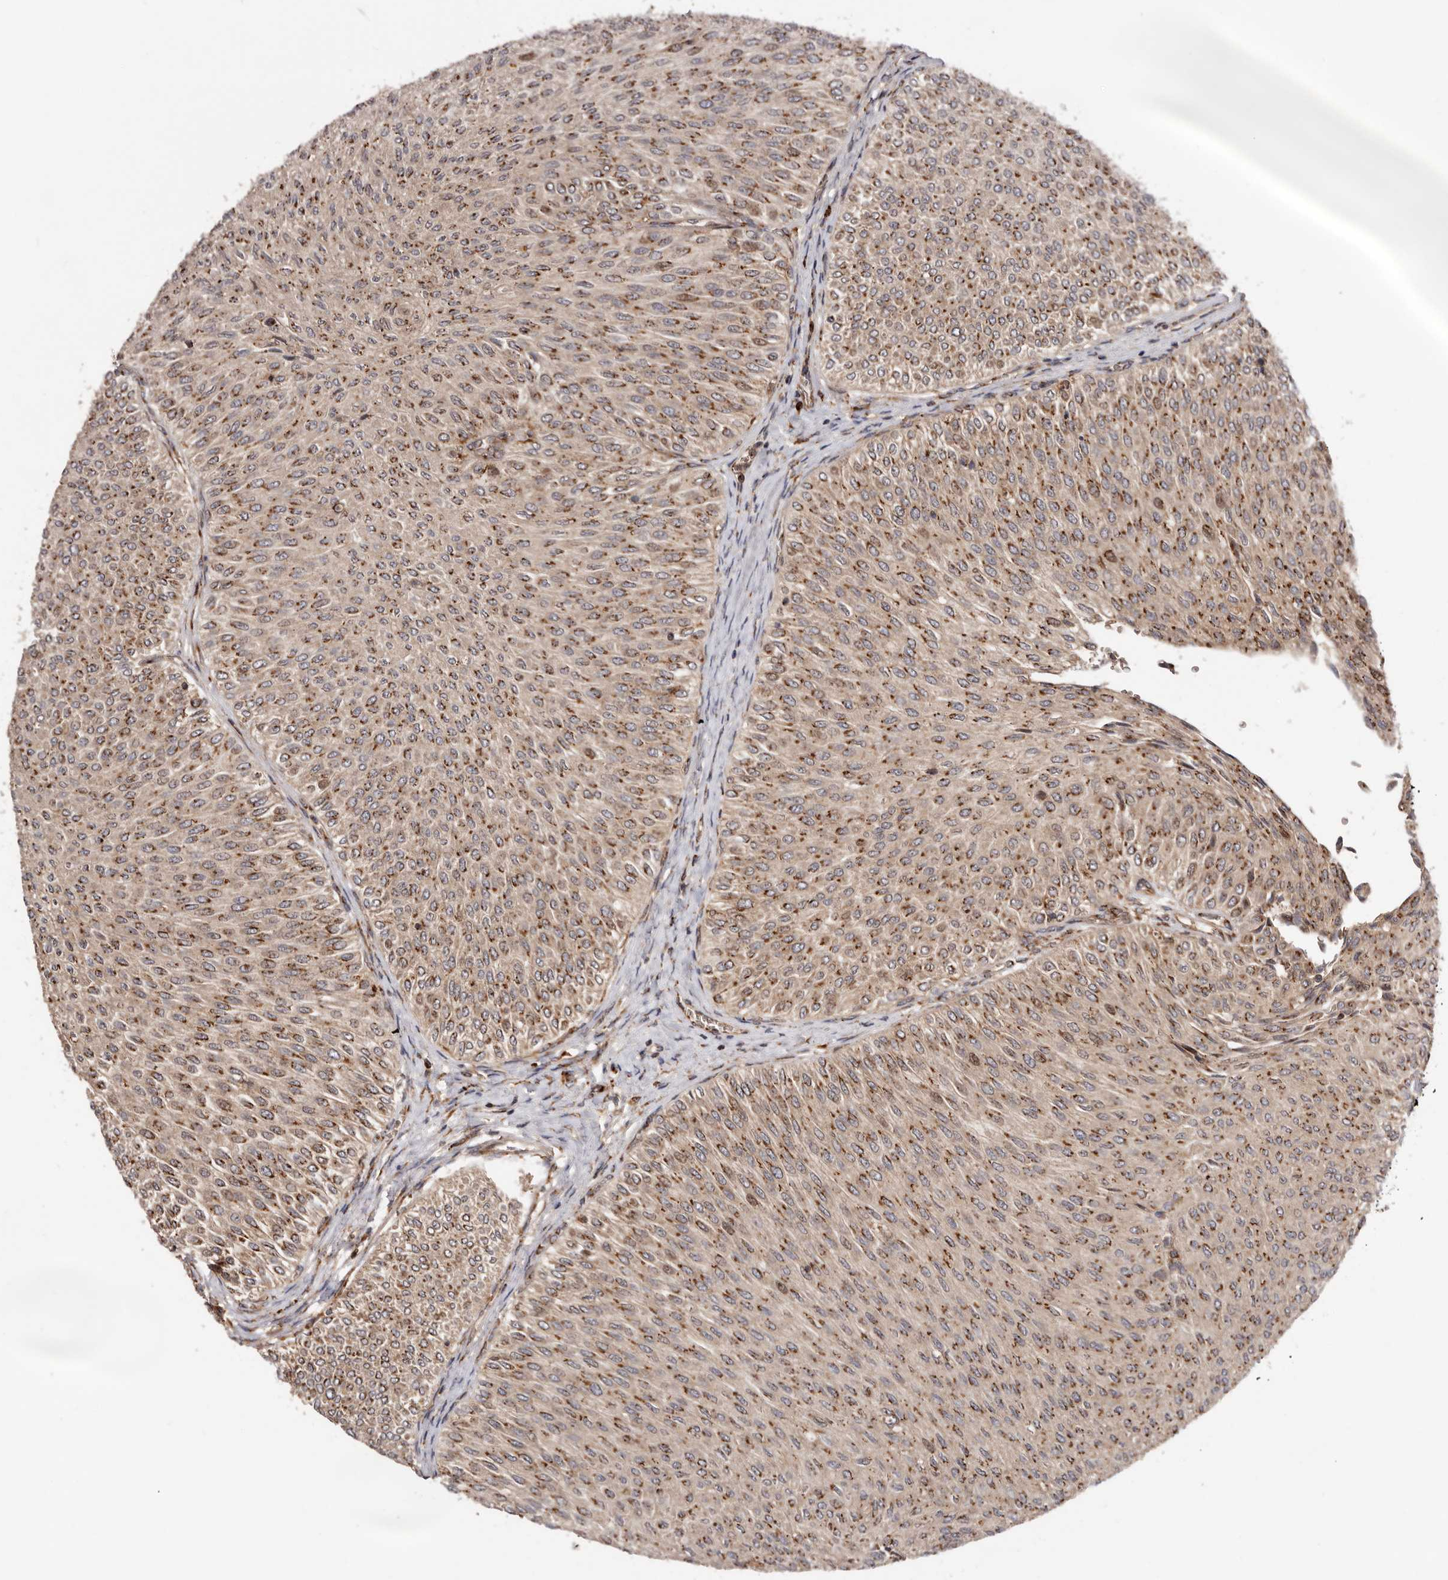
{"staining": {"intensity": "strong", "quantity": ">75%", "location": "cytoplasmic/membranous"}, "tissue": "urothelial cancer", "cell_type": "Tumor cells", "image_type": "cancer", "snomed": [{"axis": "morphology", "description": "Urothelial carcinoma, Low grade"}, {"axis": "topography", "description": "Urinary bladder"}], "caption": "IHC (DAB) staining of urothelial carcinoma (low-grade) shows strong cytoplasmic/membranous protein expression in approximately >75% of tumor cells. (brown staining indicates protein expression, while blue staining denotes nuclei).", "gene": "GPR27", "patient": {"sex": "male", "age": 78}}